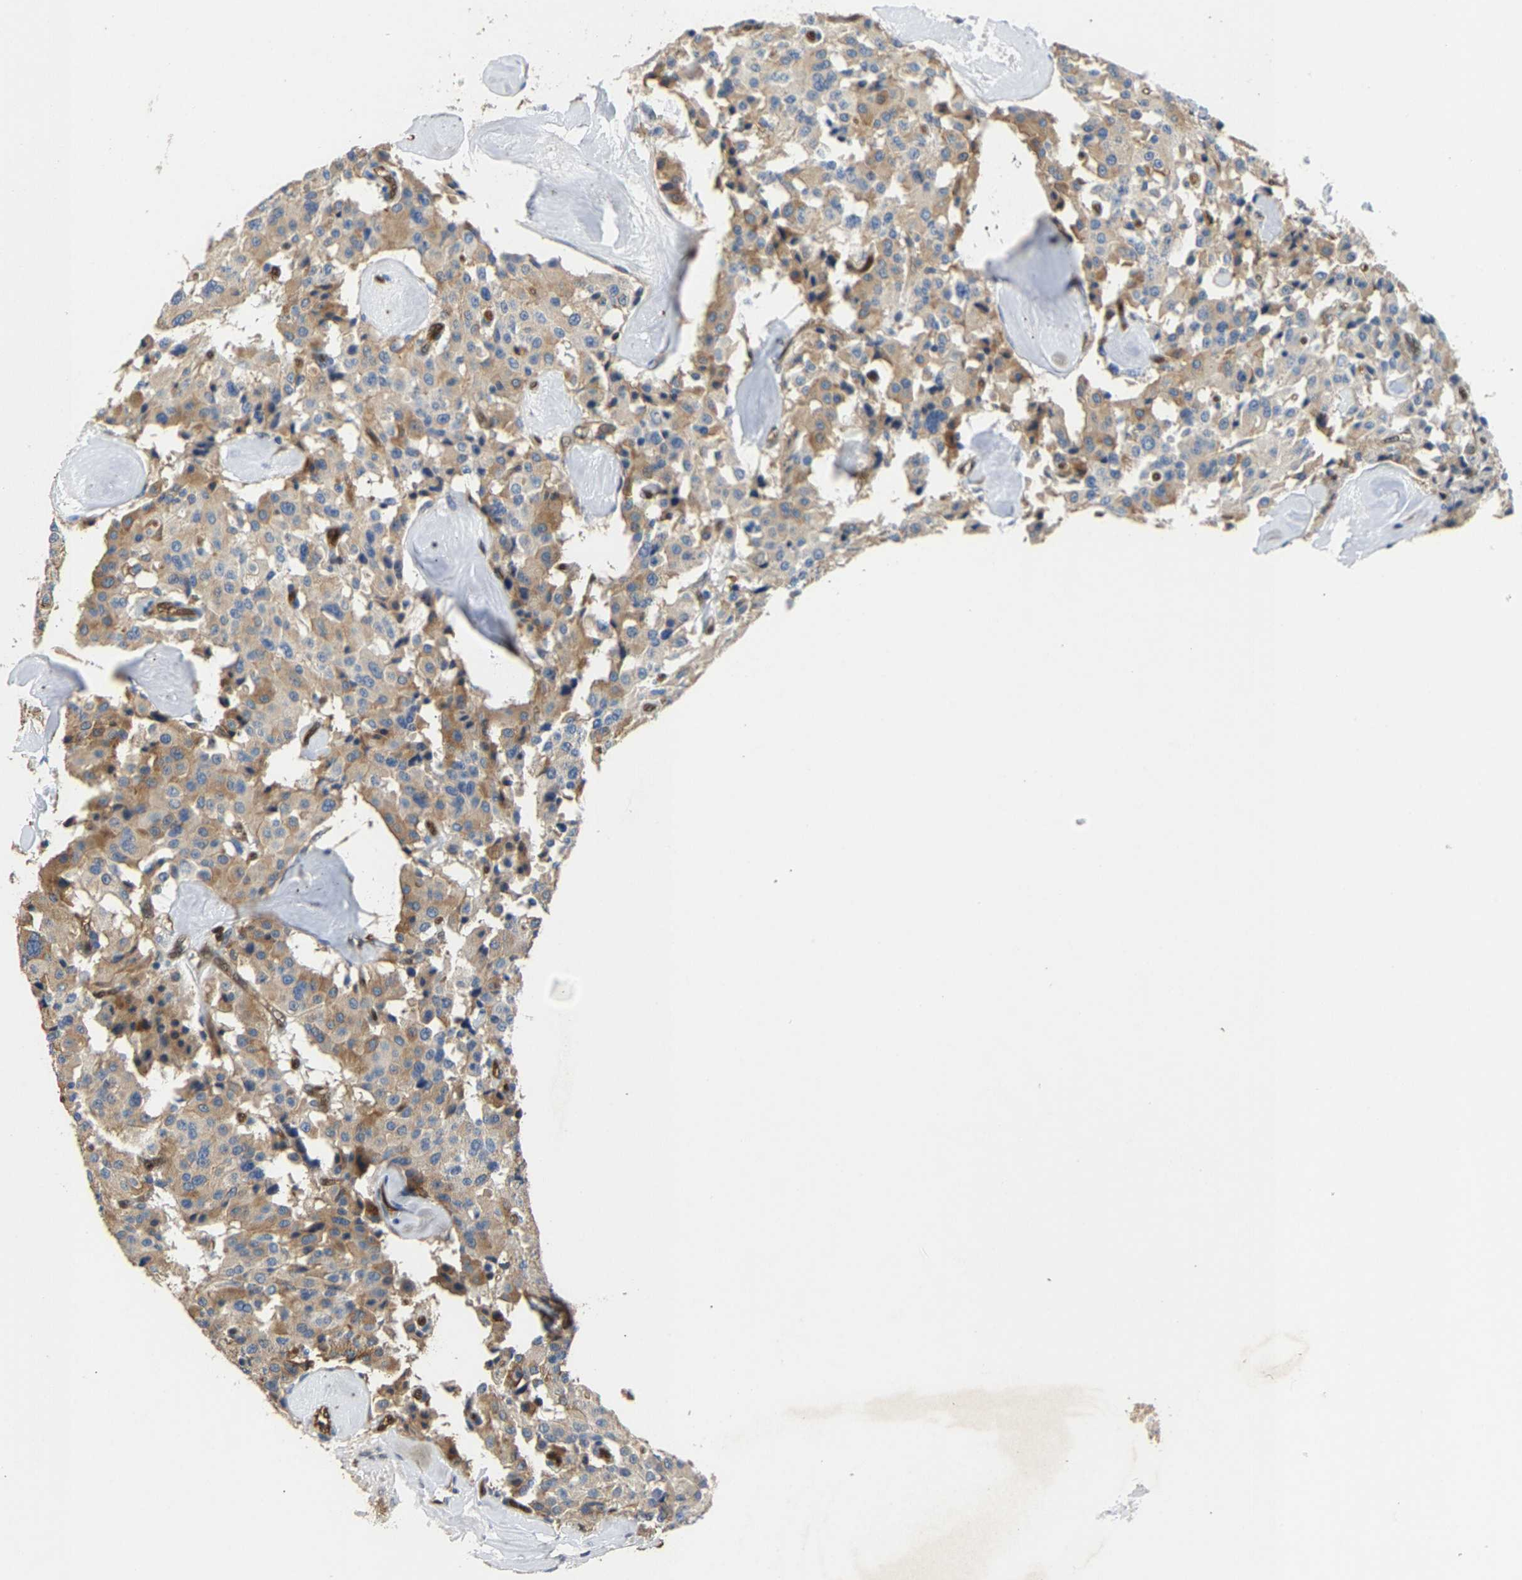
{"staining": {"intensity": "moderate", "quantity": "25%-75%", "location": "cytoplasmic/membranous"}, "tissue": "carcinoid", "cell_type": "Tumor cells", "image_type": "cancer", "snomed": [{"axis": "morphology", "description": "Carcinoid, malignant, NOS"}, {"axis": "topography", "description": "Lung"}], "caption": "This is an image of immunohistochemistry staining of carcinoid, which shows moderate positivity in the cytoplasmic/membranous of tumor cells.", "gene": "GIMAP7", "patient": {"sex": "male", "age": 30}}